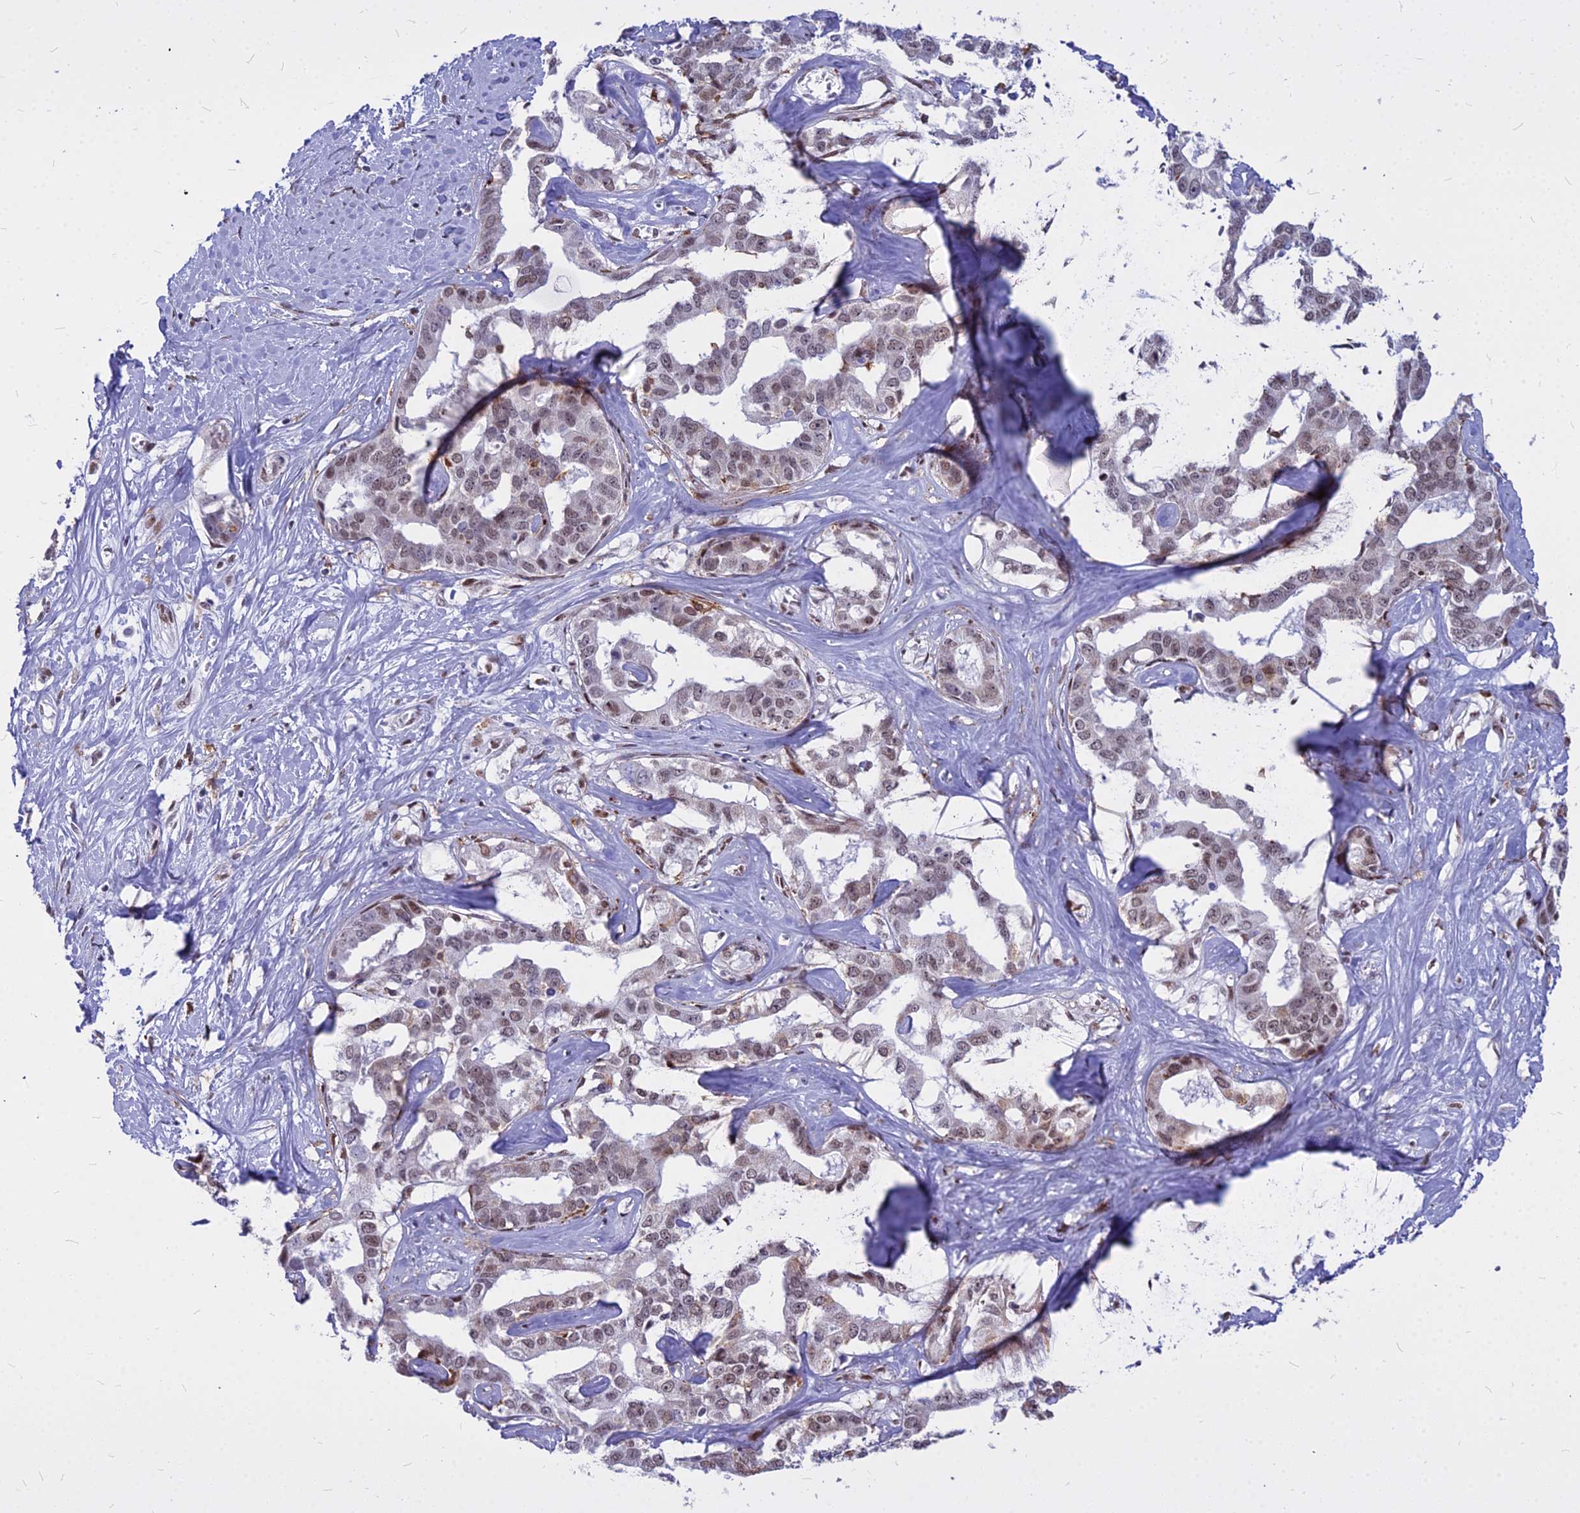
{"staining": {"intensity": "weak", "quantity": "<25%", "location": "nuclear"}, "tissue": "liver cancer", "cell_type": "Tumor cells", "image_type": "cancer", "snomed": [{"axis": "morphology", "description": "Cholangiocarcinoma"}, {"axis": "topography", "description": "Liver"}], "caption": "Liver cholangiocarcinoma stained for a protein using IHC reveals no expression tumor cells.", "gene": "ALG10", "patient": {"sex": "male", "age": 59}}